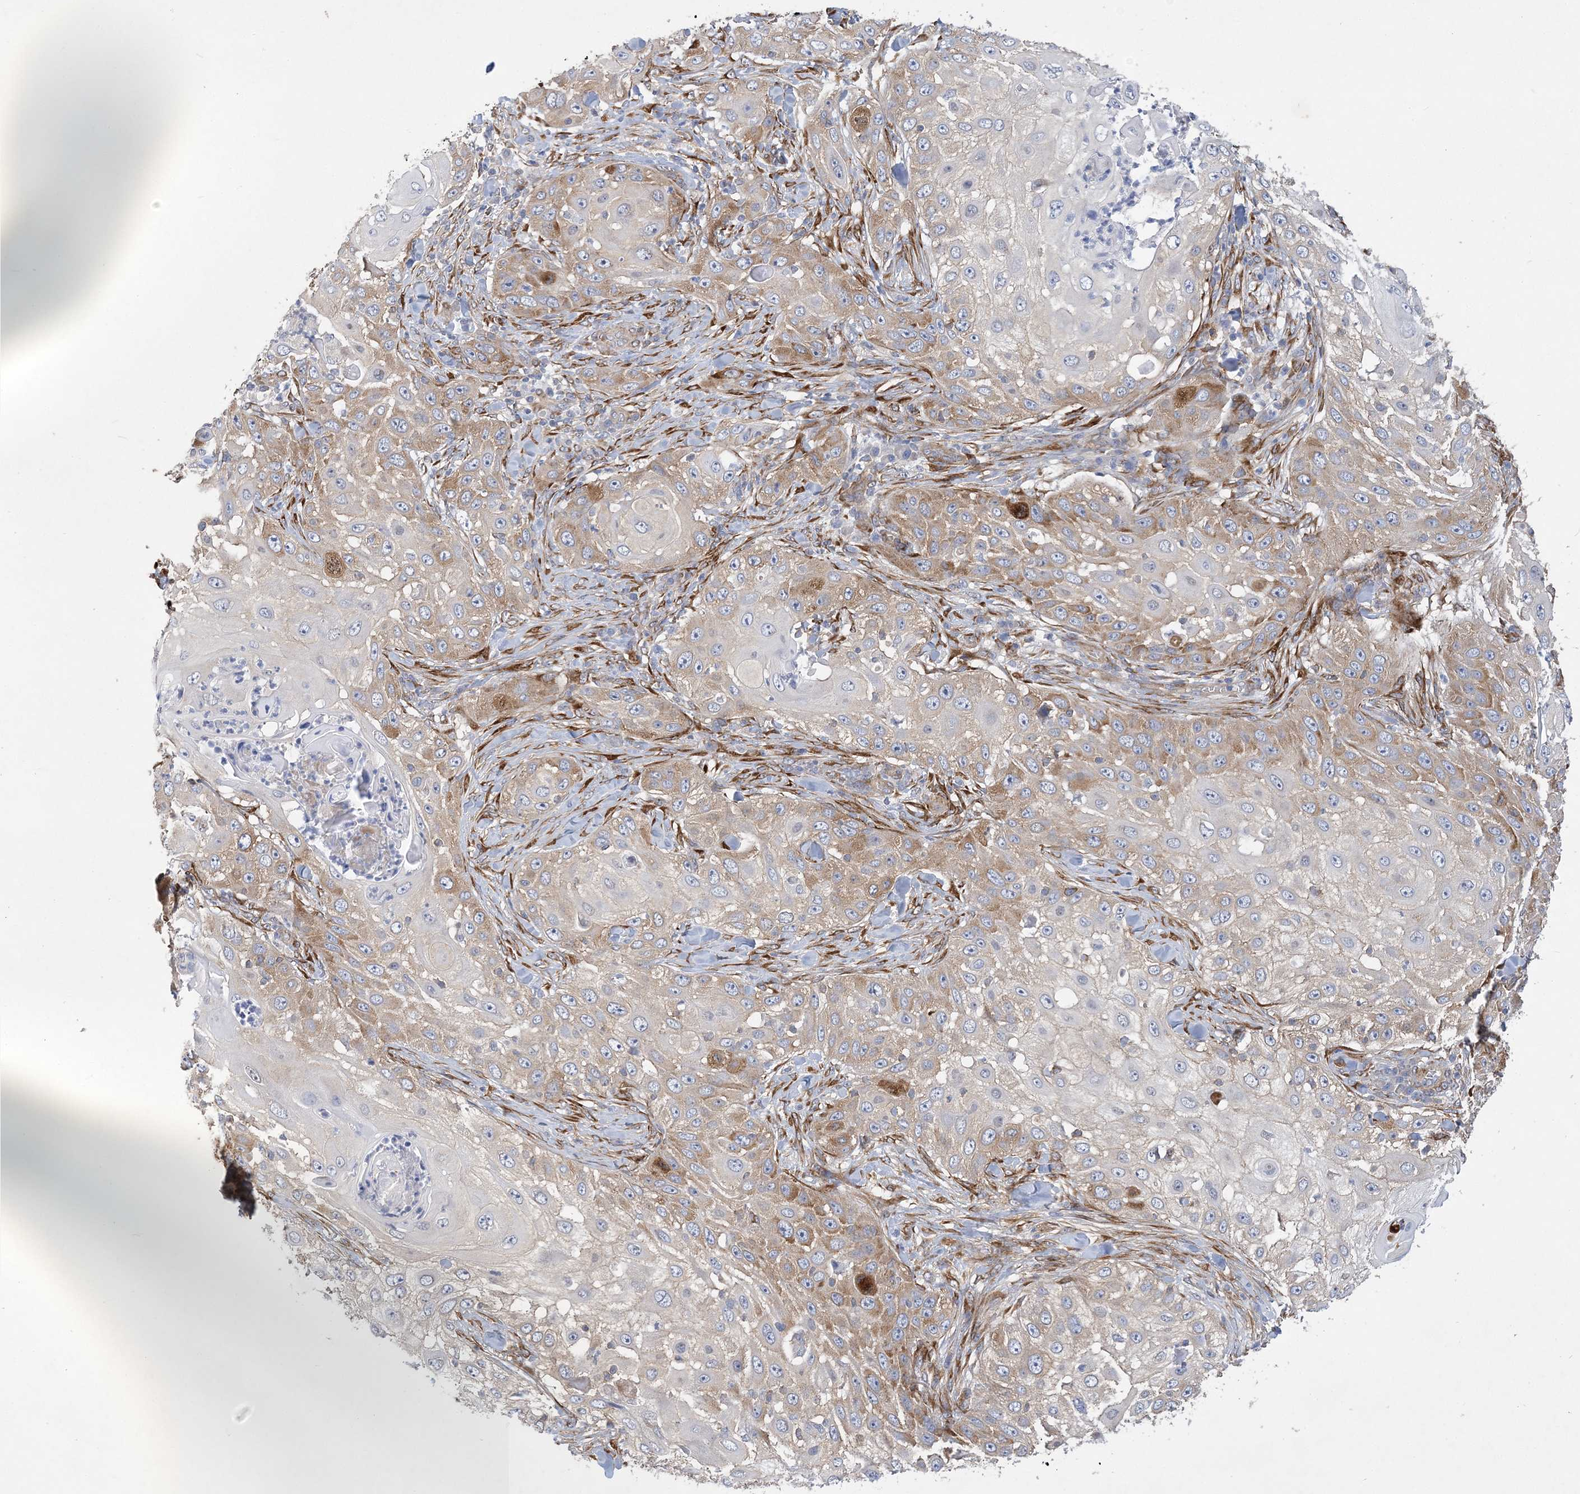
{"staining": {"intensity": "moderate", "quantity": "<25%", "location": "cytoplasmic/membranous"}, "tissue": "skin cancer", "cell_type": "Tumor cells", "image_type": "cancer", "snomed": [{"axis": "morphology", "description": "Squamous cell carcinoma, NOS"}, {"axis": "topography", "description": "Skin"}], "caption": "High-power microscopy captured an immunohistochemistry (IHC) image of skin squamous cell carcinoma, revealing moderate cytoplasmic/membranous staining in about <25% of tumor cells.", "gene": "MAP4K5", "patient": {"sex": "female", "age": 44}}